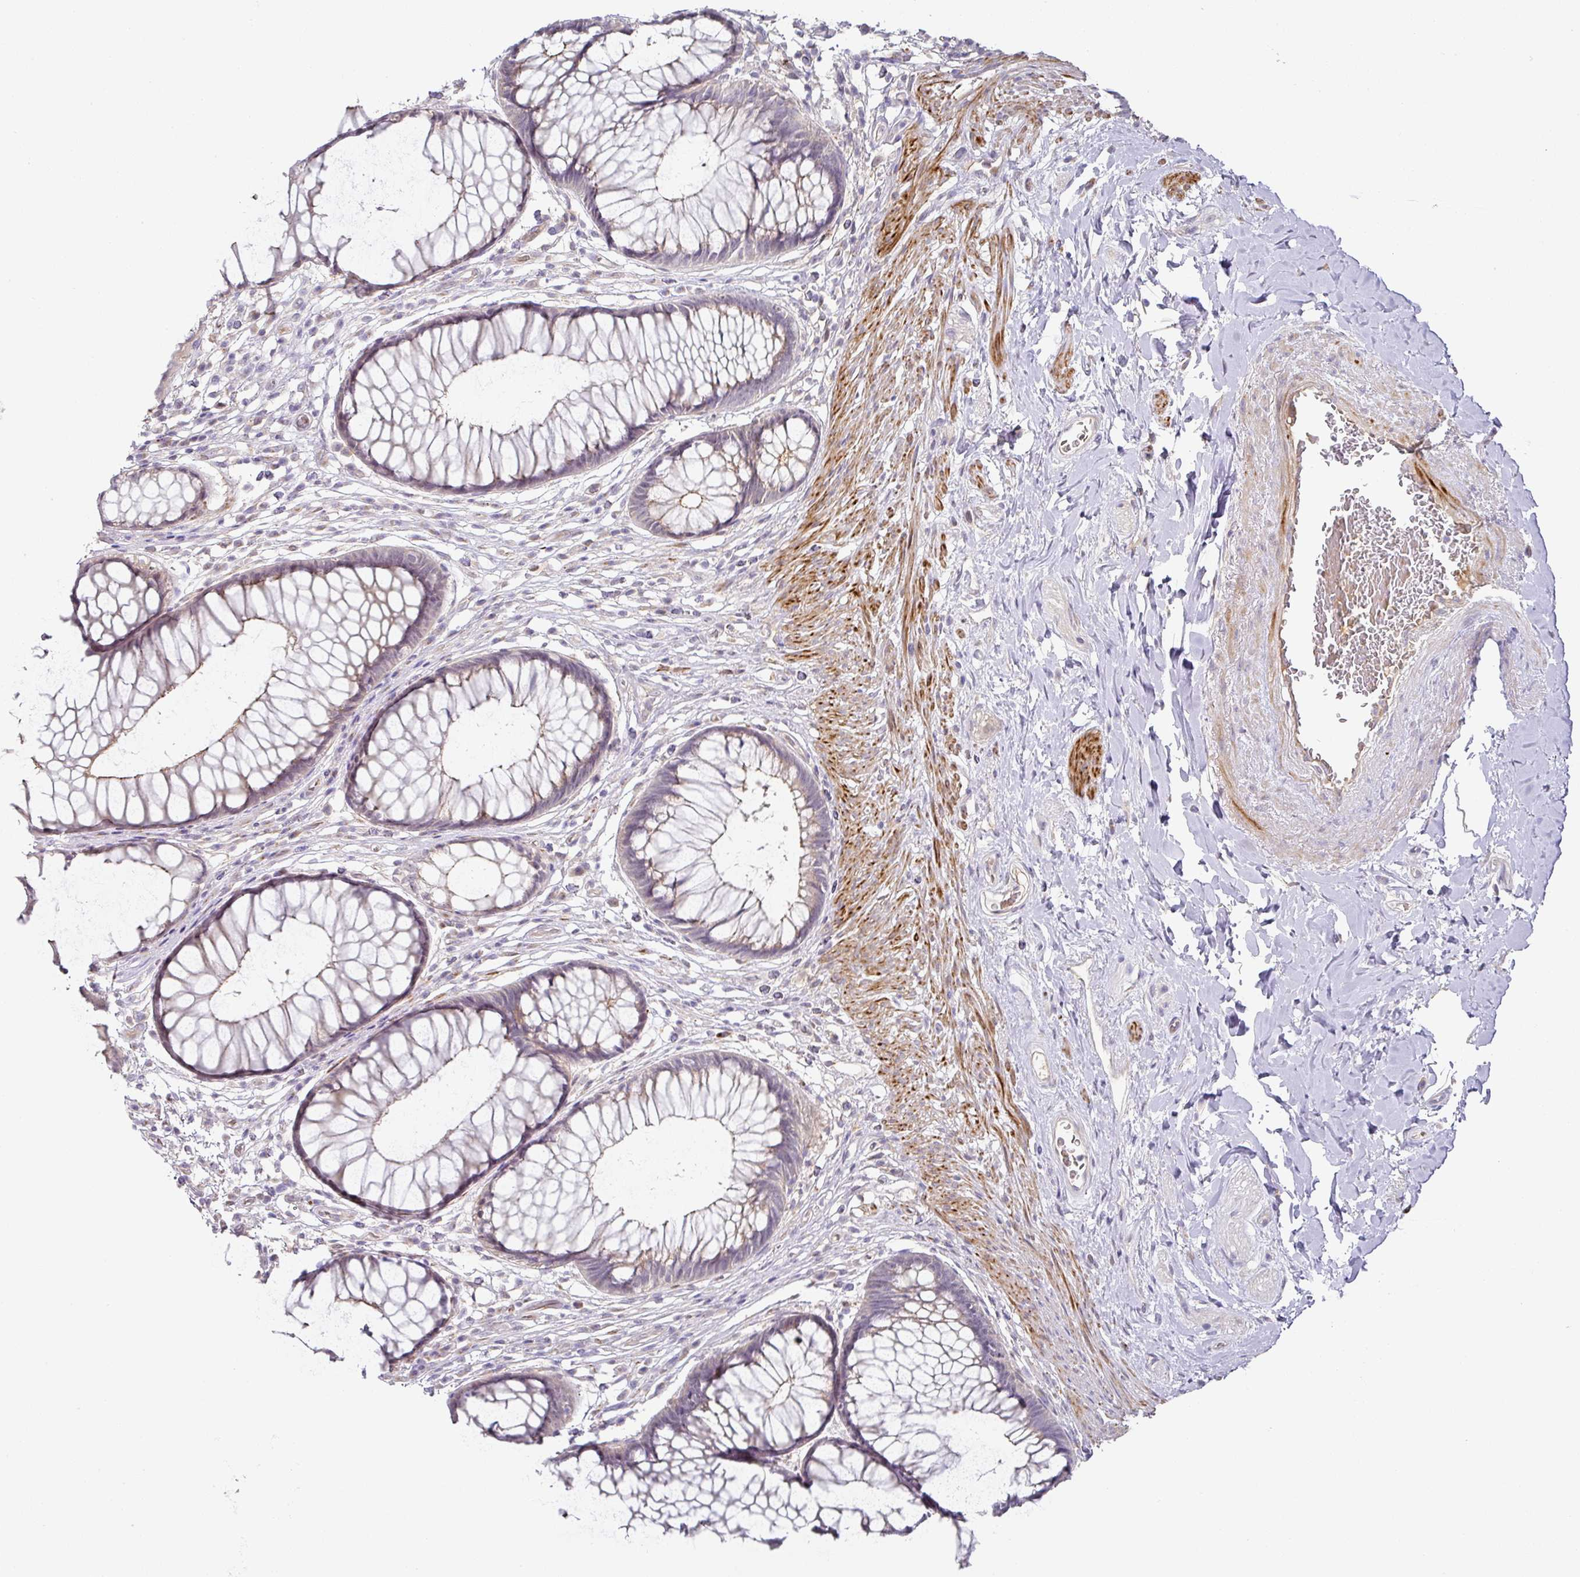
{"staining": {"intensity": "moderate", "quantity": "<25%", "location": "cytoplasmic/membranous"}, "tissue": "rectum", "cell_type": "Glandular cells", "image_type": "normal", "snomed": [{"axis": "morphology", "description": "Normal tissue, NOS"}, {"axis": "topography", "description": "Smooth muscle"}, {"axis": "topography", "description": "Rectum"}], "caption": "The immunohistochemical stain shows moderate cytoplasmic/membranous positivity in glandular cells of benign rectum.", "gene": "TARM1", "patient": {"sex": "male", "age": 53}}